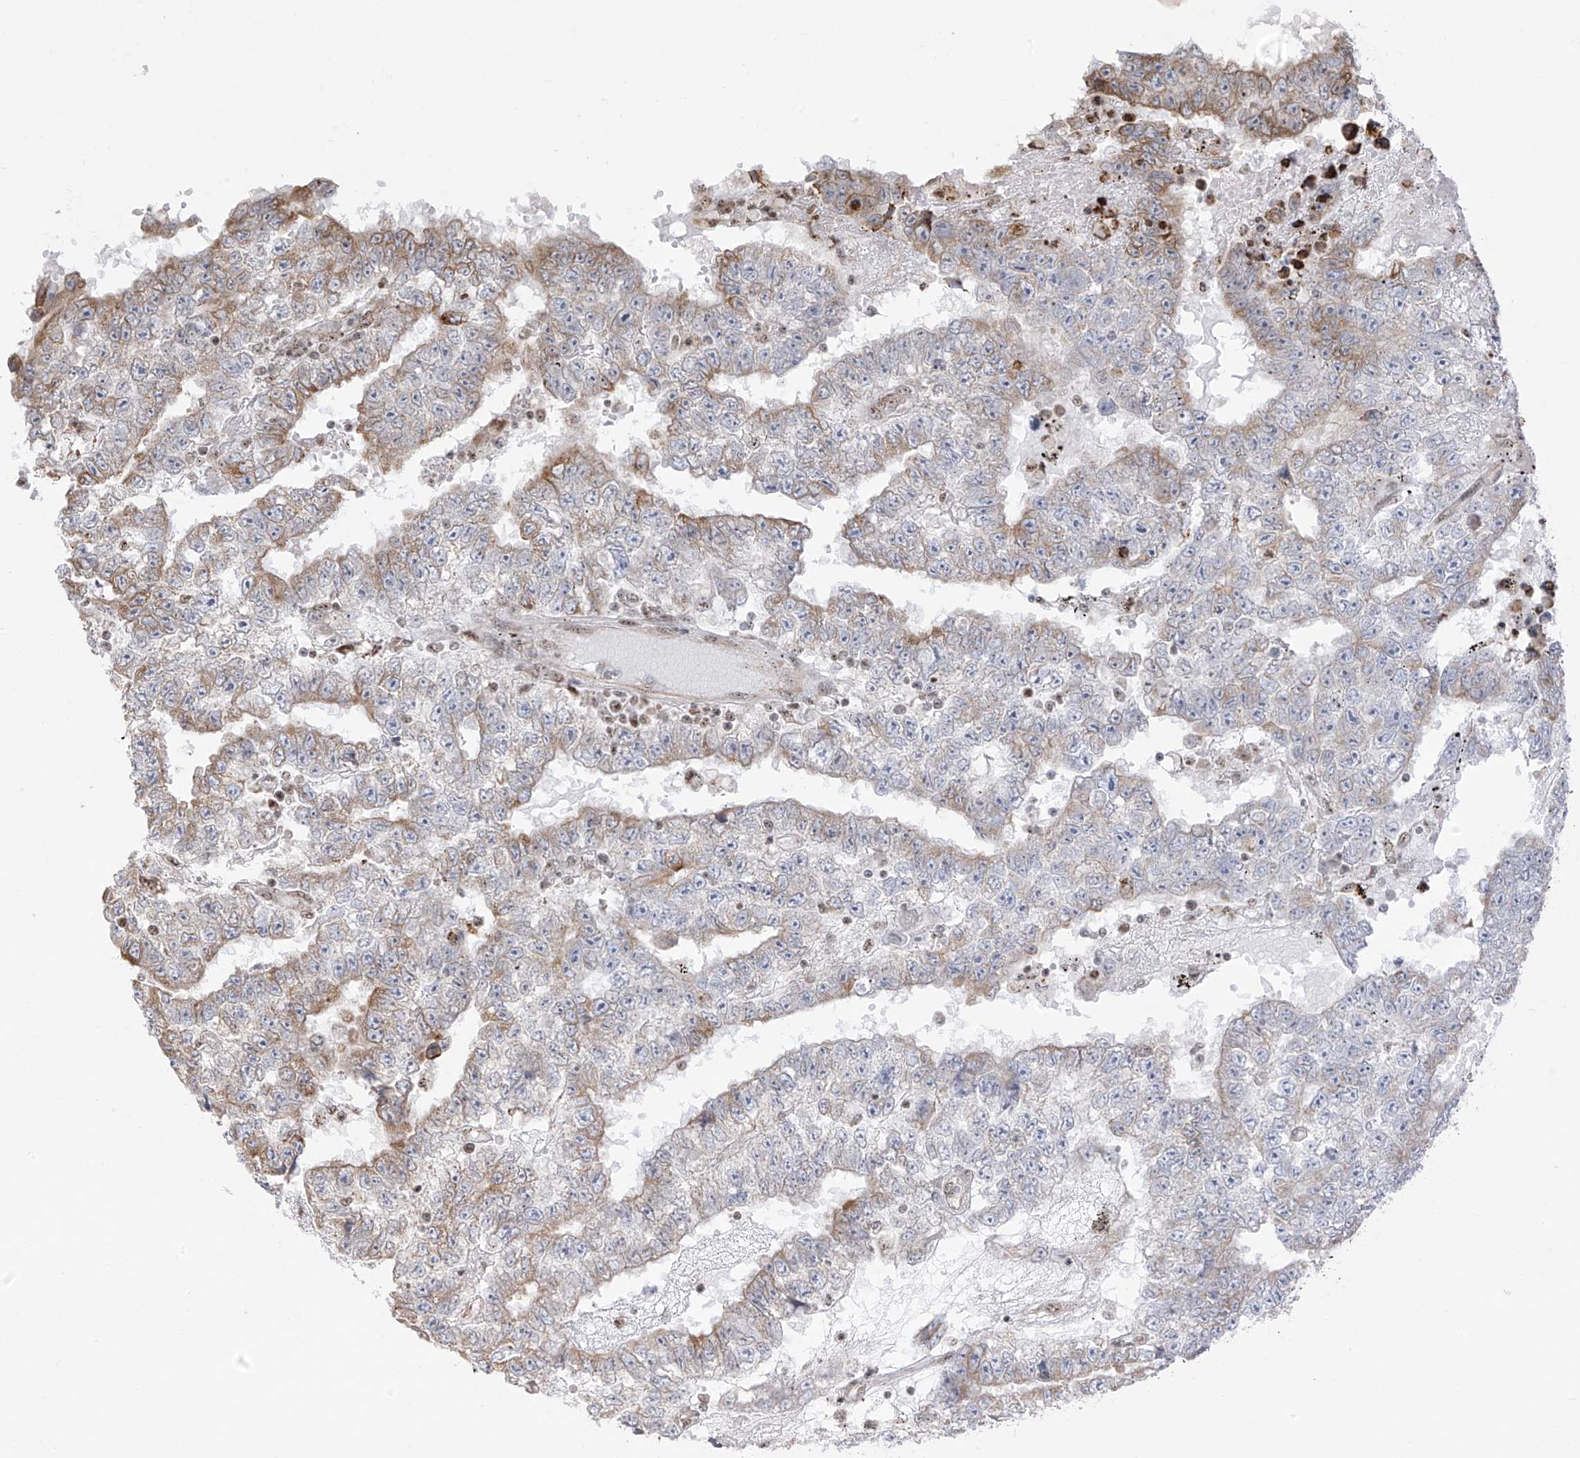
{"staining": {"intensity": "moderate", "quantity": "25%-75%", "location": "cytoplasmic/membranous"}, "tissue": "testis cancer", "cell_type": "Tumor cells", "image_type": "cancer", "snomed": [{"axis": "morphology", "description": "Carcinoma, Embryonal, NOS"}, {"axis": "topography", "description": "Testis"}], "caption": "Protein staining exhibits moderate cytoplasmic/membranous expression in approximately 25%-75% of tumor cells in embryonal carcinoma (testis). The staining was performed using DAB (3,3'-diaminobenzidine), with brown indicating positive protein expression. Nuclei are stained blue with hematoxylin.", "gene": "ZBTB8A", "patient": {"sex": "male", "age": 25}}